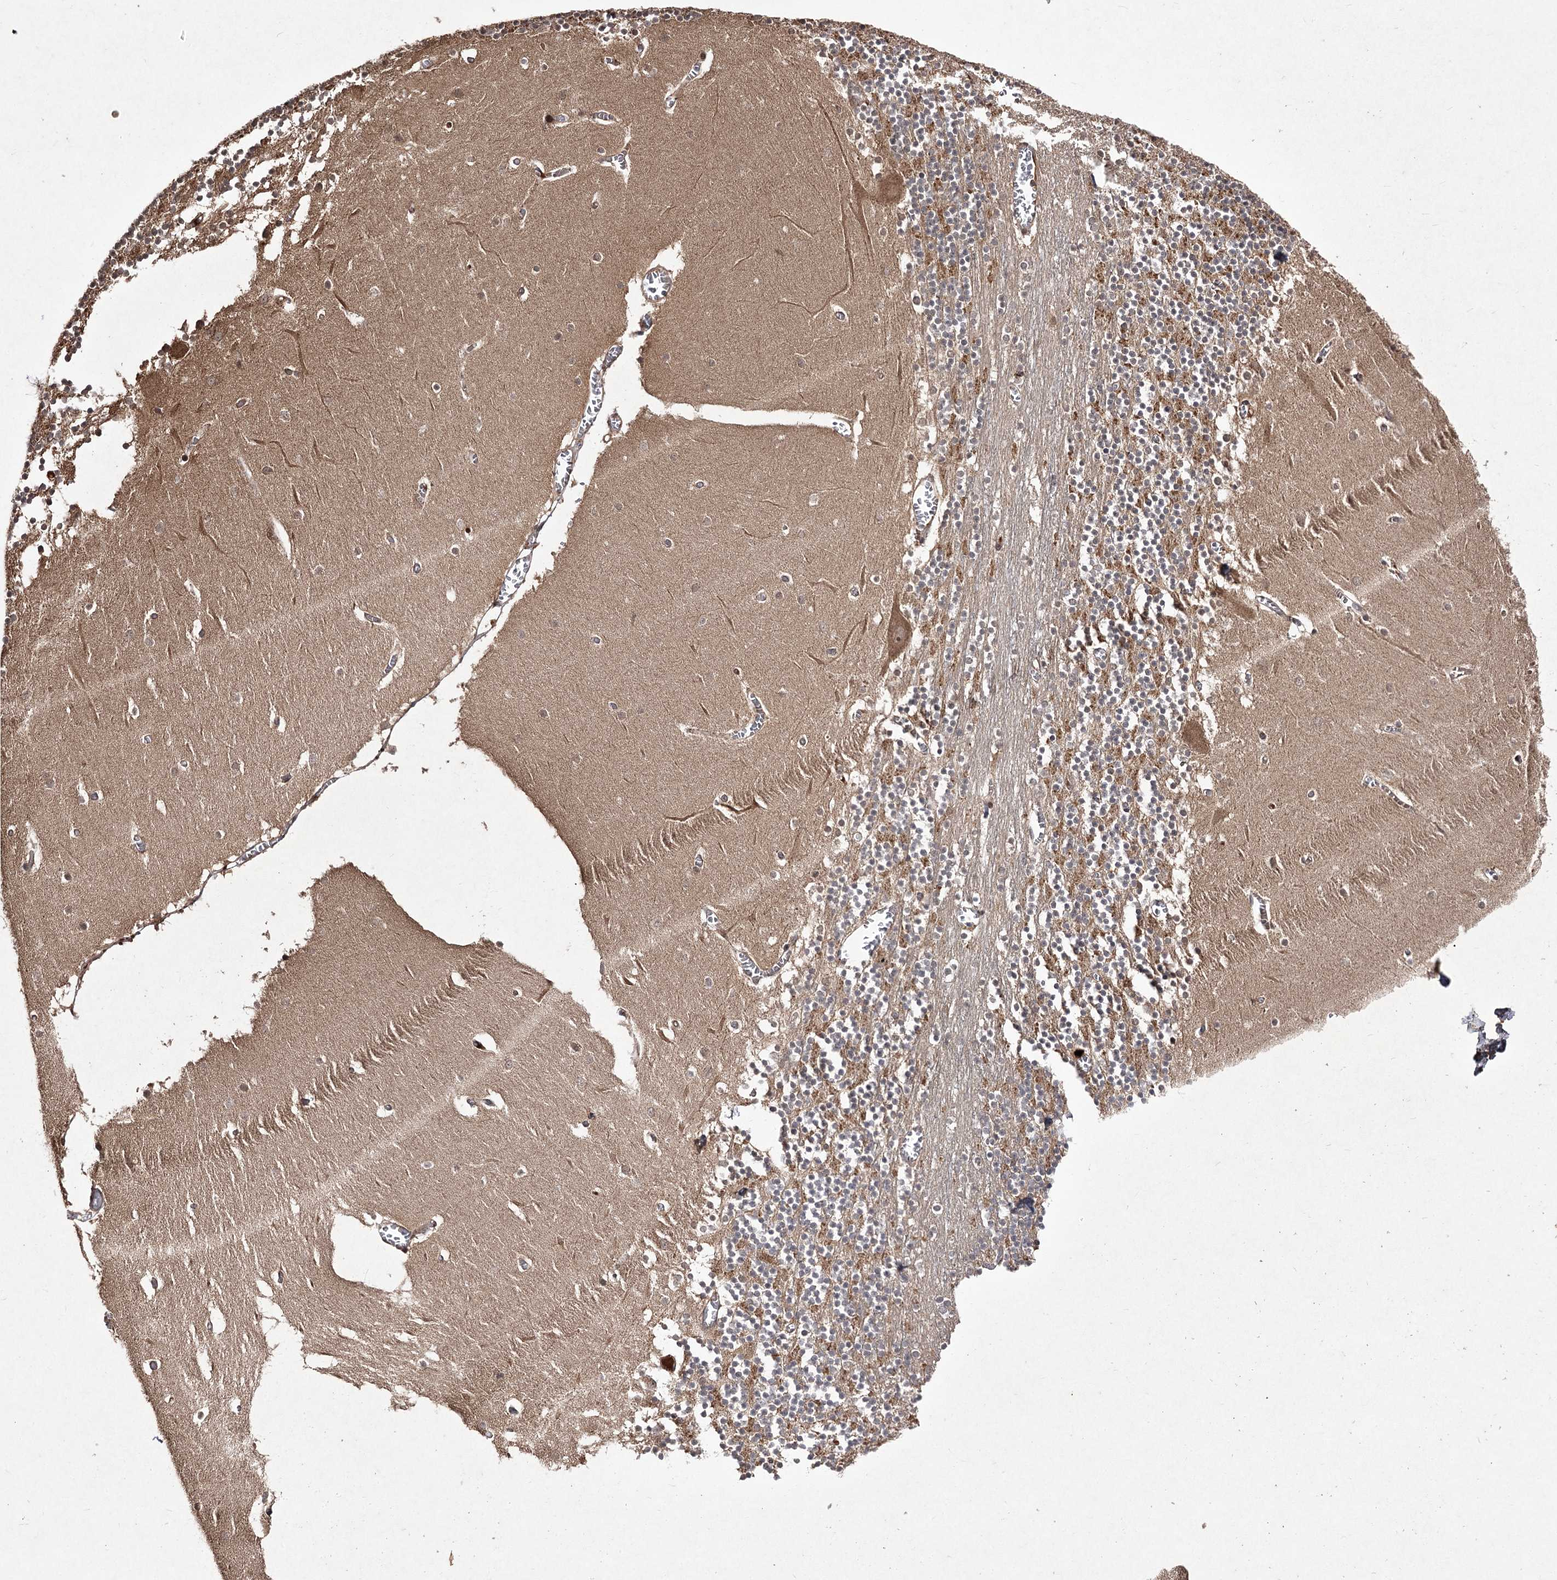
{"staining": {"intensity": "moderate", "quantity": "25%-75%", "location": "cytoplasmic/membranous"}, "tissue": "cerebellum", "cell_type": "Cells in granular layer", "image_type": "normal", "snomed": [{"axis": "morphology", "description": "Normal tissue, NOS"}, {"axis": "topography", "description": "Cerebellum"}], "caption": "Immunohistochemical staining of unremarkable human cerebellum displays medium levels of moderate cytoplasmic/membranous expression in approximately 25%-75% of cells in granular layer. The staining is performed using DAB brown chromogen to label protein expression. The nuclei are counter-stained blue using hematoxylin.", "gene": "FANCL", "patient": {"sex": "female", "age": 28}}